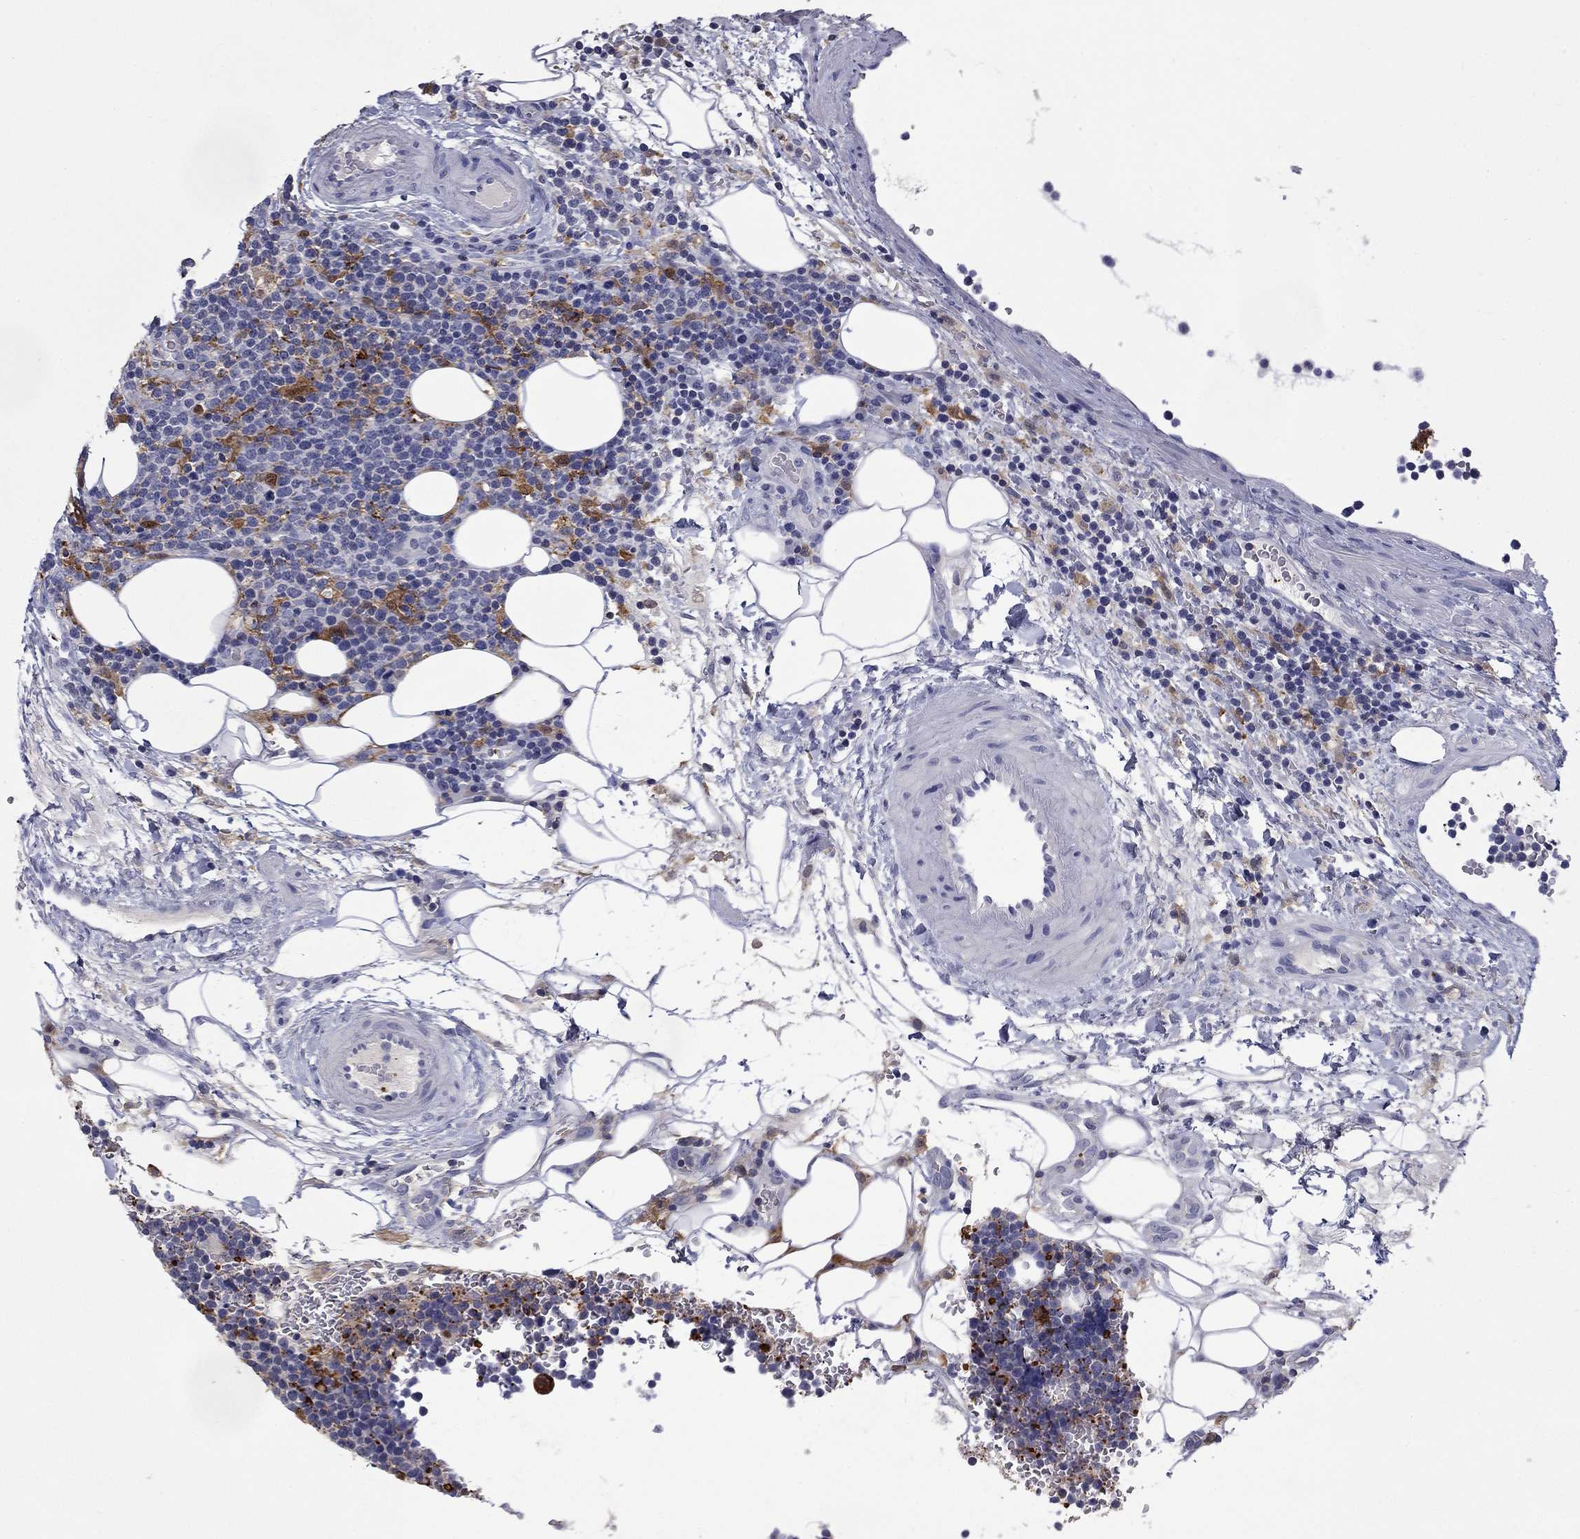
{"staining": {"intensity": "strong", "quantity": "<25%", "location": "cytoplasmic/membranous"}, "tissue": "lymphoma", "cell_type": "Tumor cells", "image_type": "cancer", "snomed": [{"axis": "morphology", "description": "Malignant lymphoma, non-Hodgkin's type, High grade"}, {"axis": "topography", "description": "Lymph node"}], "caption": "The micrograph reveals a brown stain indicating the presence of a protein in the cytoplasmic/membranous of tumor cells in high-grade malignant lymphoma, non-Hodgkin's type.", "gene": "PLEK", "patient": {"sex": "male", "age": 61}}